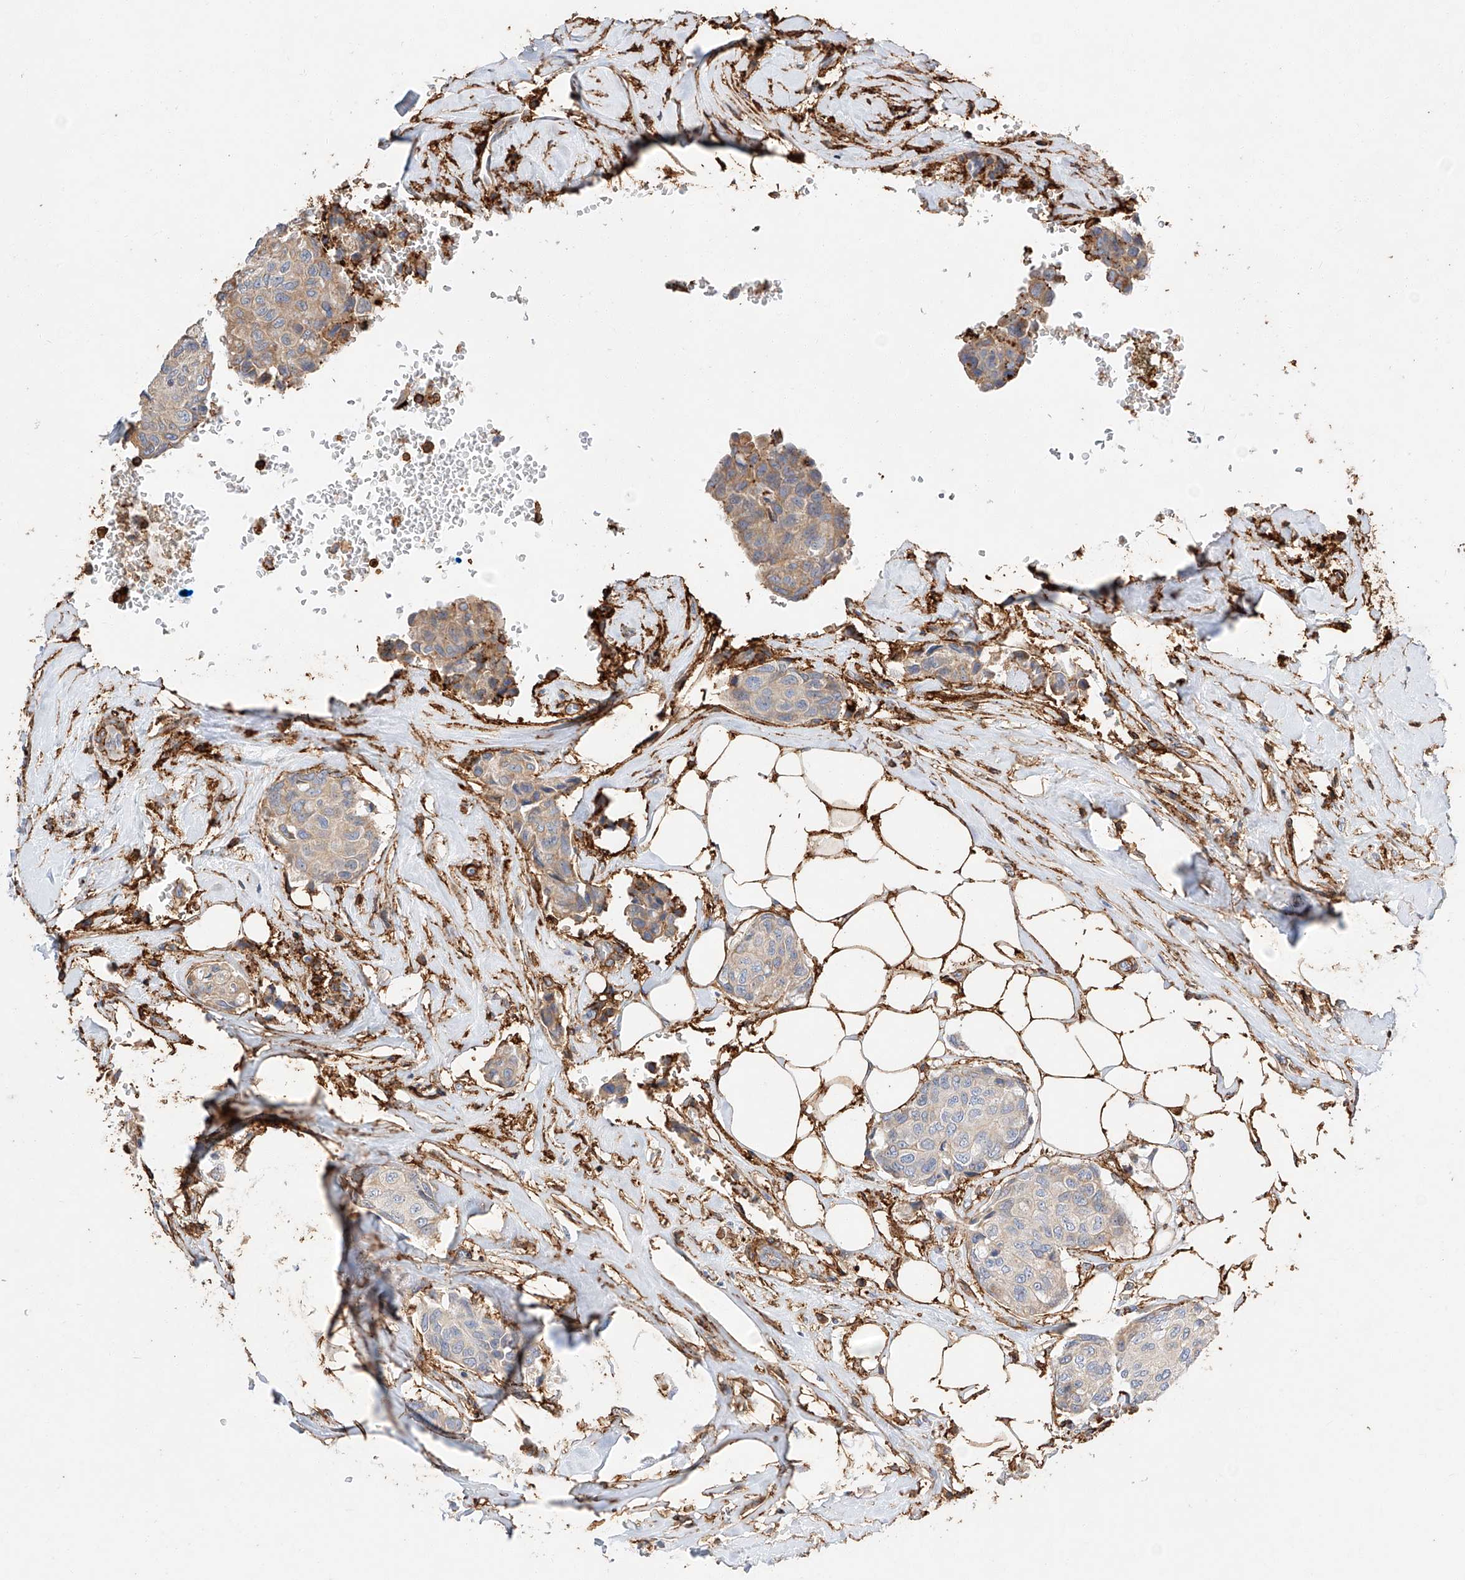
{"staining": {"intensity": "weak", "quantity": "<25%", "location": "cytoplasmic/membranous"}, "tissue": "breast cancer", "cell_type": "Tumor cells", "image_type": "cancer", "snomed": [{"axis": "morphology", "description": "Duct carcinoma"}, {"axis": "topography", "description": "Breast"}], "caption": "Immunohistochemistry histopathology image of breast infiltrating ductal carcinoma stained for a protein (brown), which shows no positivity in tumor cells. (Stains: DAB (3,3'-diaminobenzidine) IHC with hematoxylin counter stain, Microscopy: brightfield microscopy at high magnification).", "gene": "WFS1", "patient": {"sex": "female", "age": 80}}